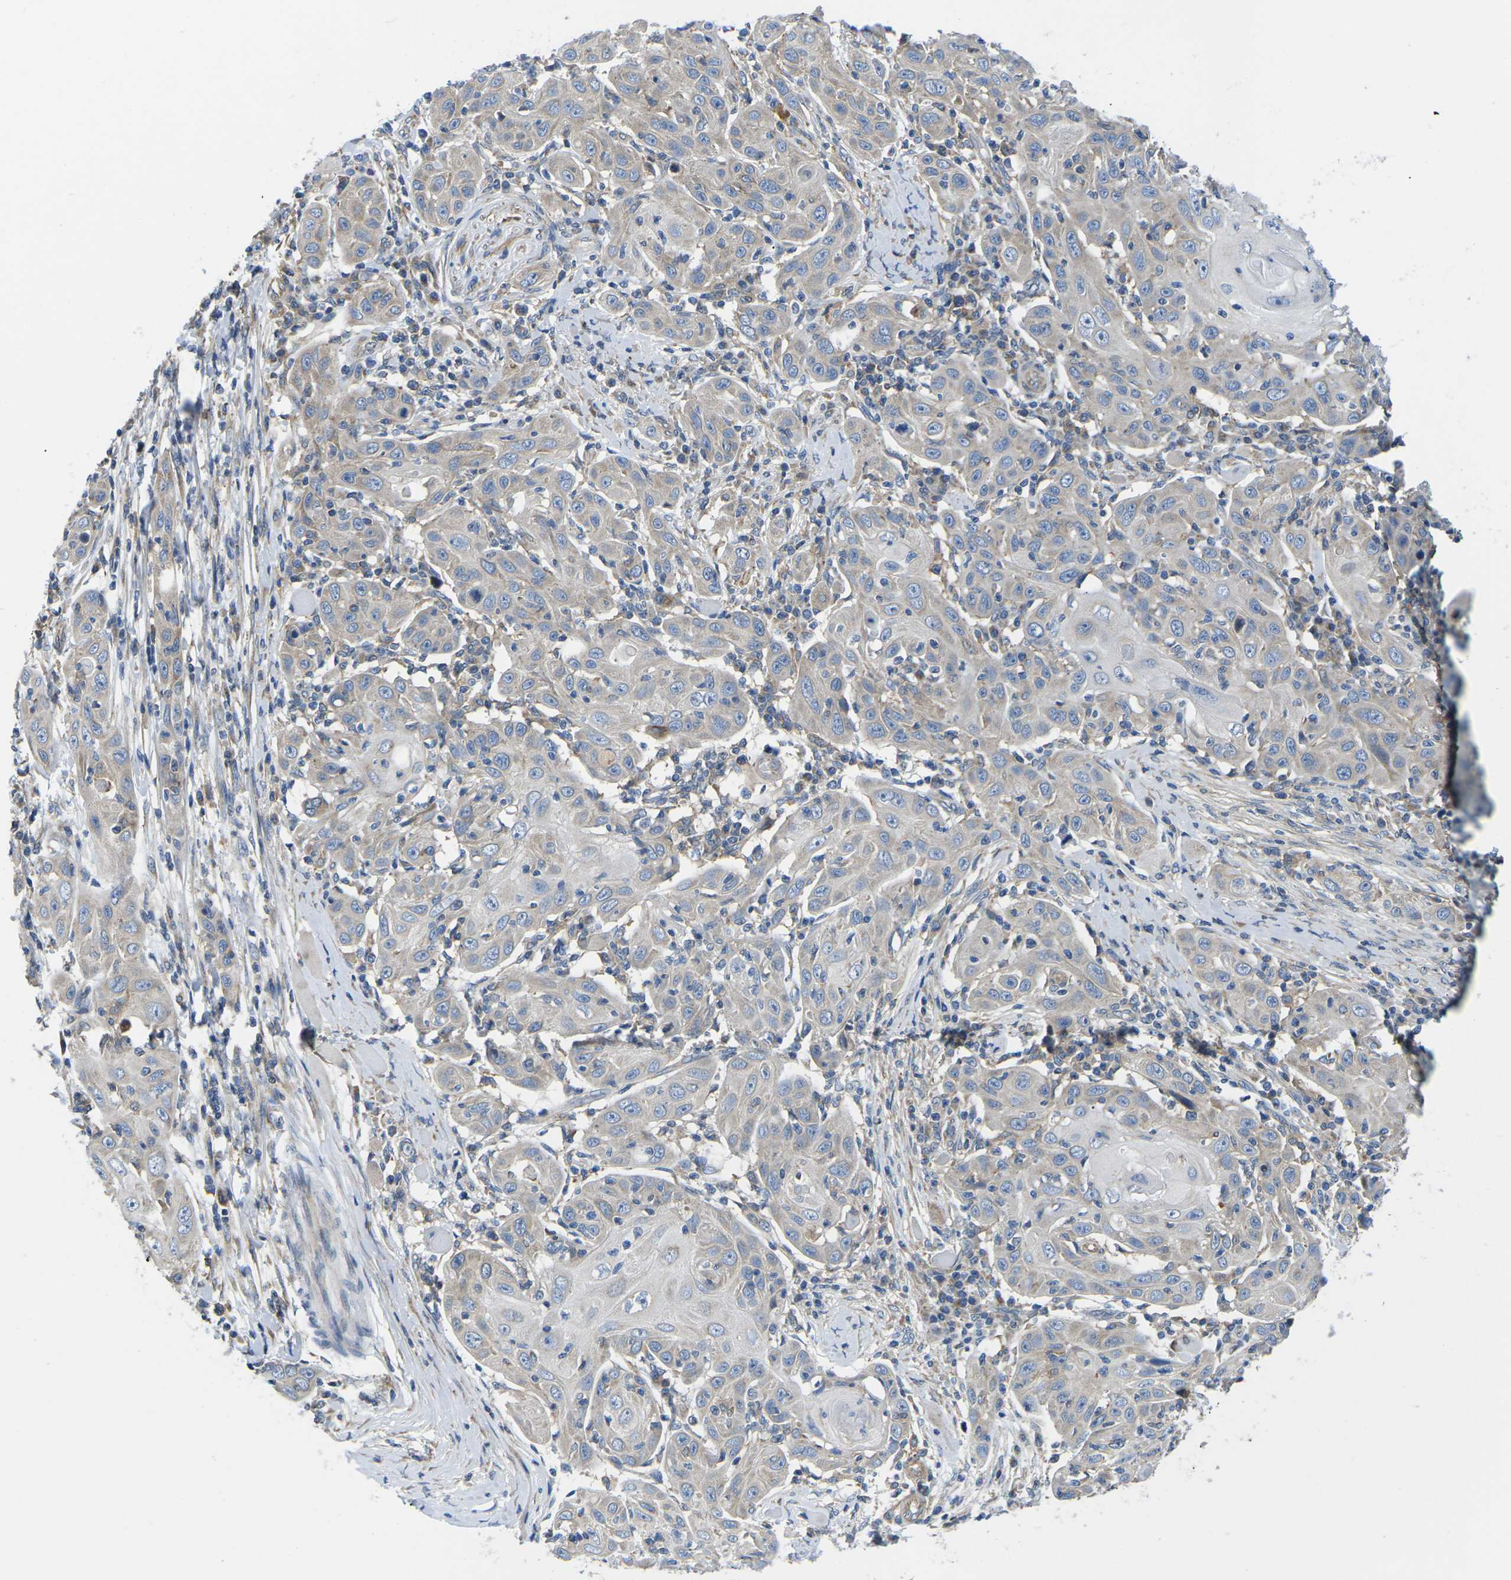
{"staining": {"intensity": "weak", "quantity": ">75%", "location": "cytoplasmic/membranous"}, "tissue": "skin cancer", "cell_type": "Tumor cells", "image_type": "cancer", "snomed": [{"axis": "morphology", "description": "Squamous cell carcinoma, NOS"}, {"axis": "topography", "description": "Skin"}], "caption": "Squamous cell carcinoma (skin) stained with a protein marker shows weak staining in tumor cells.", "gene": "TMEFF2", "patient": {"sex": "female", "age": 88}}